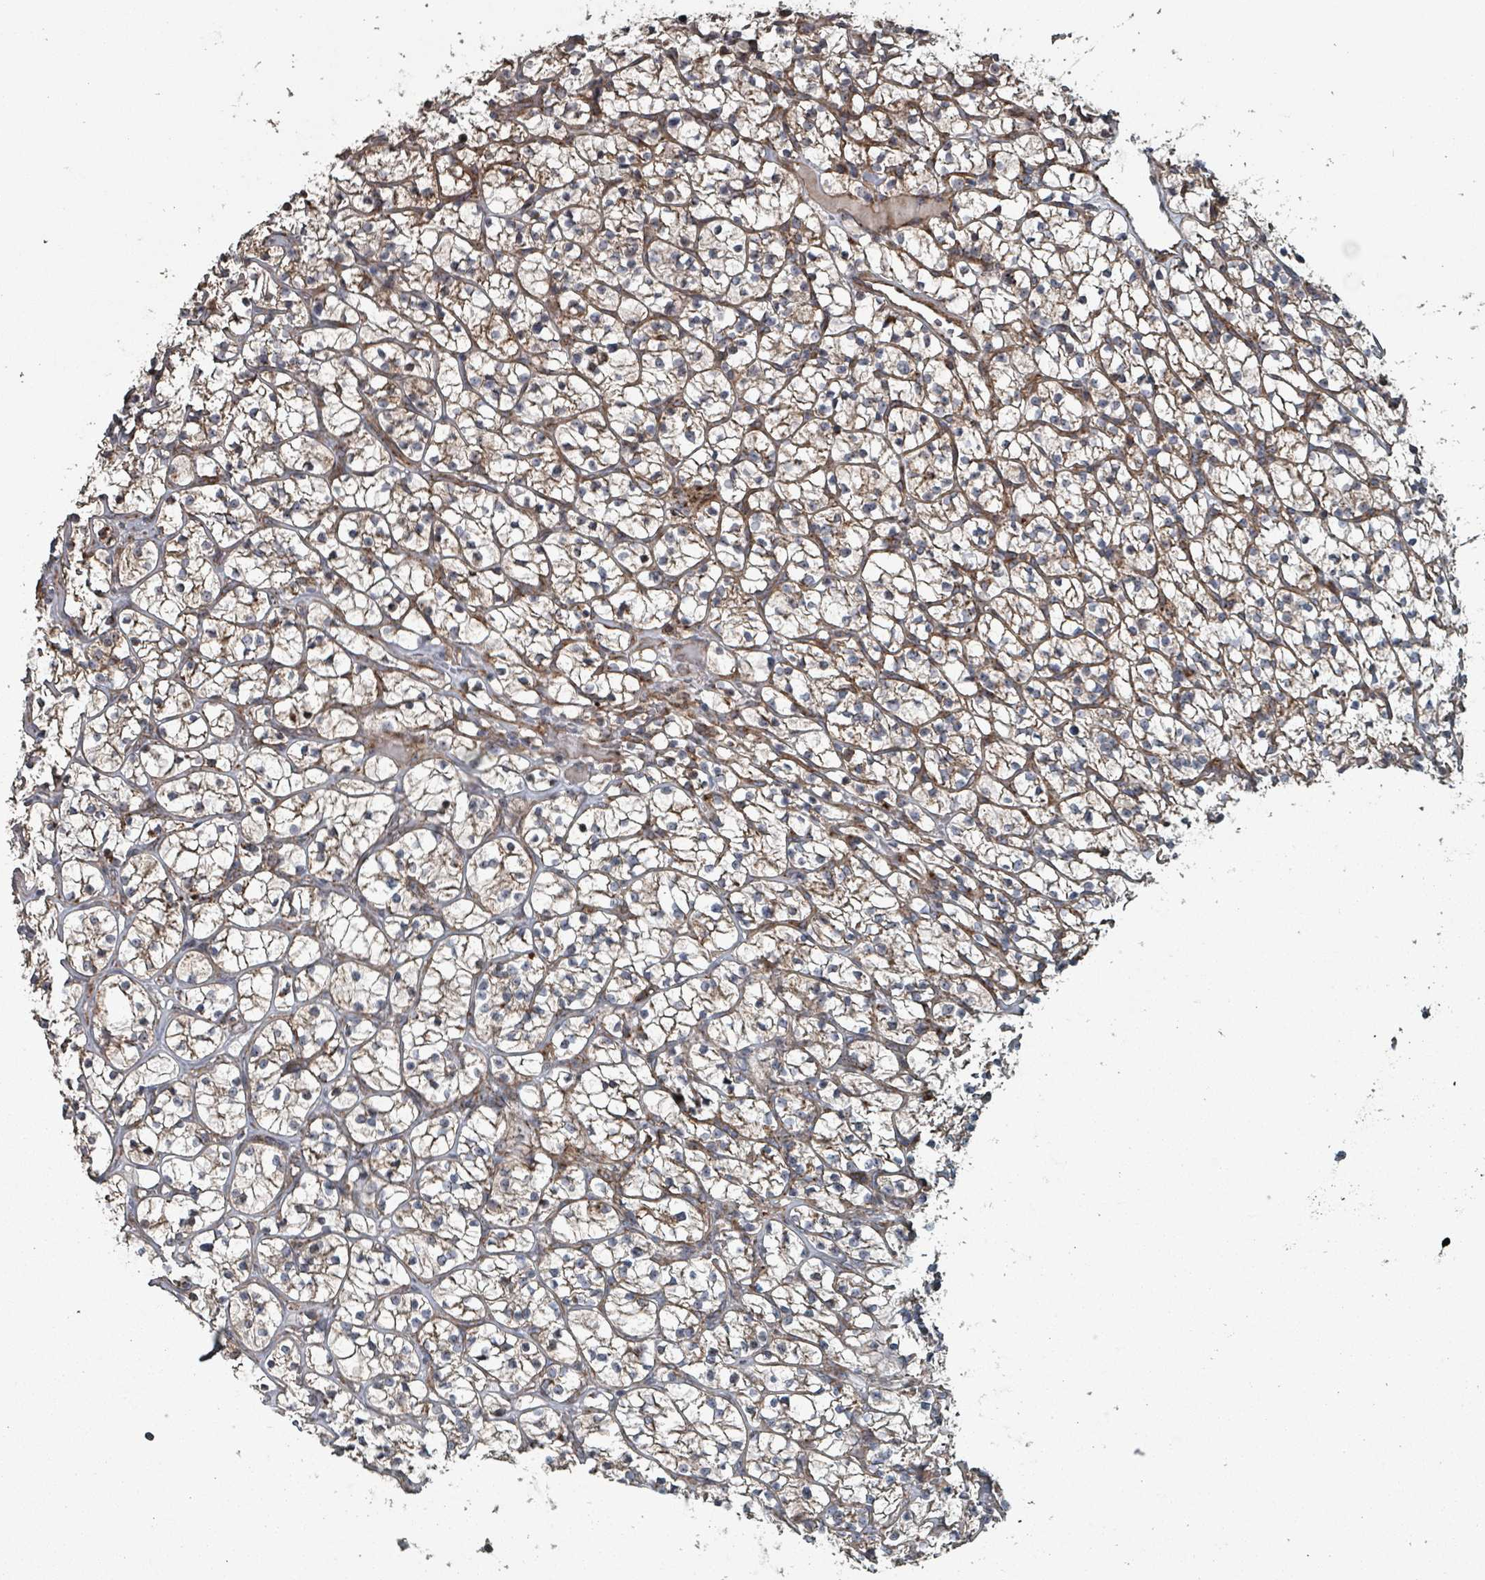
{"staining": {"intensity": "moderate", "quantity": ">75%", "location": "cytoplasmic/membranous"}, "tissue": "renal cancer", "cell_type": "Tumor cells", "image_type": "cancer", "snomed": [{"axis": "morphology", "description": "Adenocarcinoma, NOS"}, {"axis": "topography", "description": "Kidney"}], "caption": "Tumor cells demonstrate moderate cytoplasmic/membranous expression in approximately >75% of cells in renal cancer (adenocarcinoma).", "gene": "MRPL4", "patient": {"sex": "female", "age": 64}}